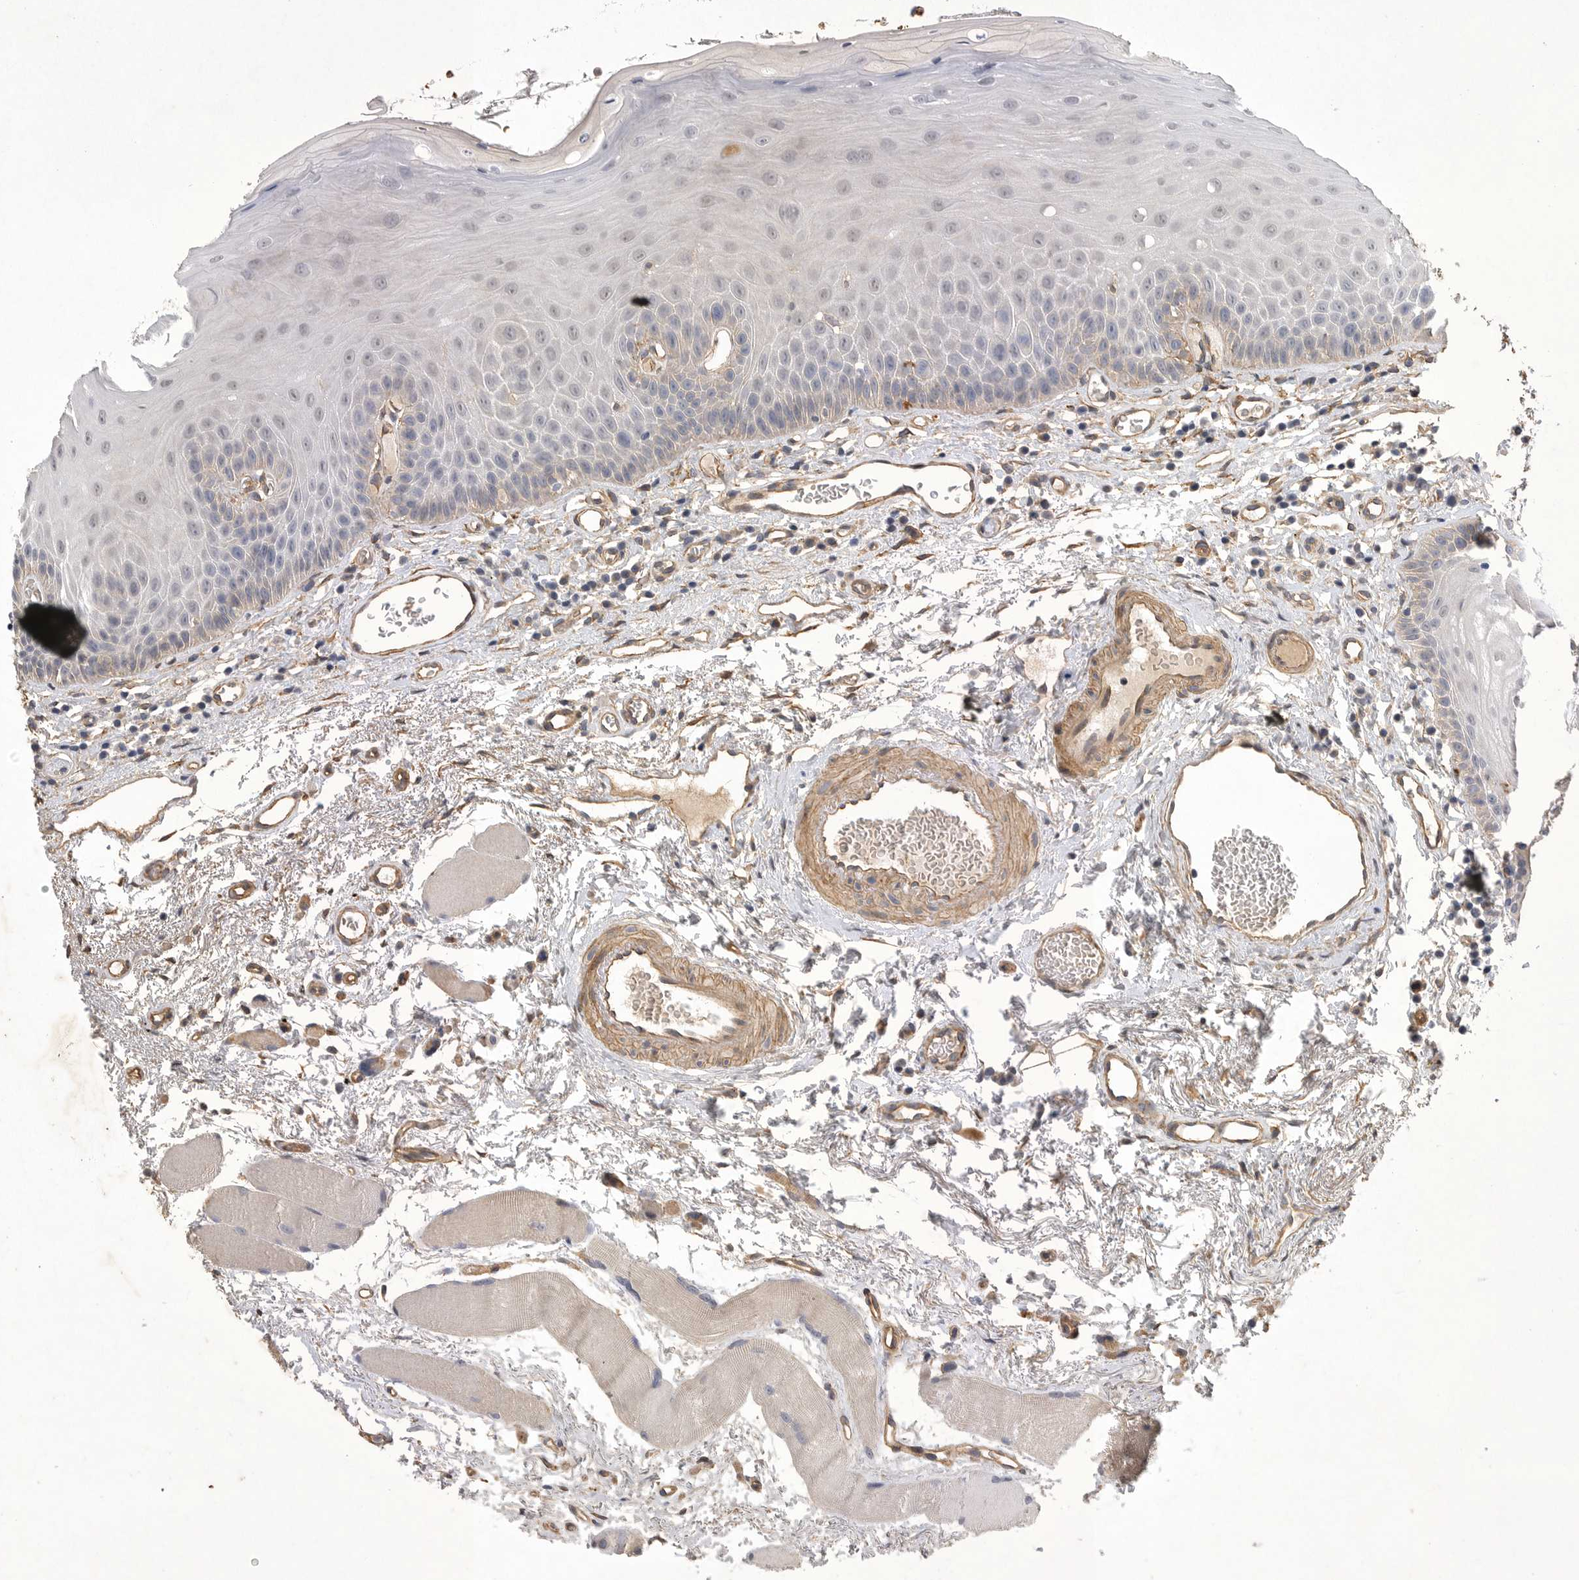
{"staining": {"intensity": "negative", "quantity": "none", "location": "none"}, "tissue": "oral mucosa", "cell_type": "Squamous epithelial cells", "image_type": "normal", "snomed": [{"axis": "morphology", "description": "Normal tissue, NOS"}, {"axis": "topography", "description": "Skeletal muscle"}, {"axis": "topography", "description": "Oral tissue"}, {"axis": "topography", "description": "Peripheral nerve tissue"}], "caption": "DAB immunohistochemical staining of unremarkable oral mucosa exhibits no significant positivity in squamous epithelial cells.", "gene": "ANKFY1", "patient": {"sex": "female", "age": 84}}